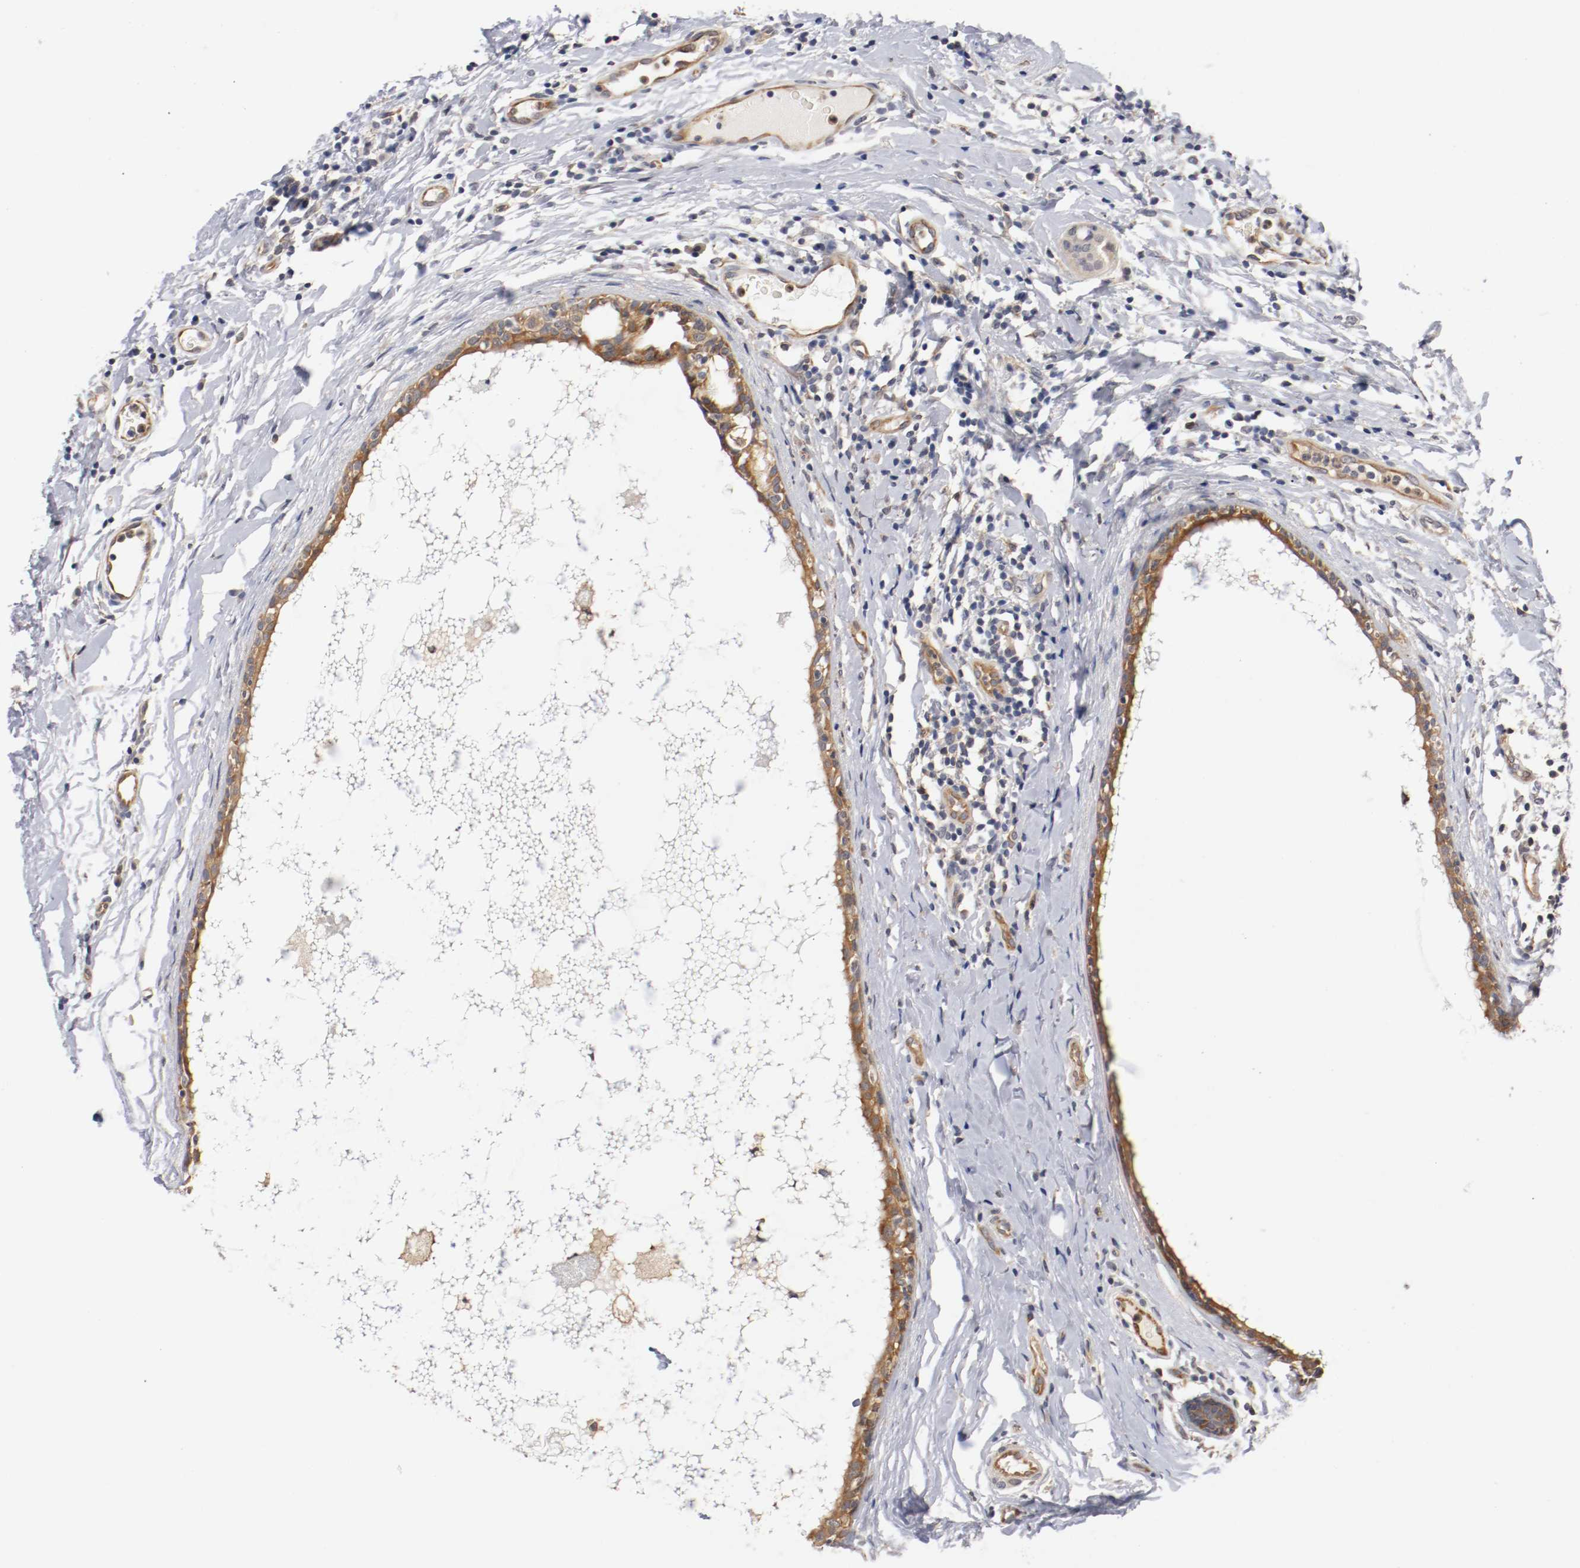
{"staining": {"intensity": "moderate", "quantity": "25%-75%", "location": "cytoplasmic/membranous"}, "tissue": "breast cancer", "cell_type": "Tumor cells", "image_type": "cancer", "snomed": [{"axis": "morphology", "description": "Duct carcinoma"}, {"axis": "topography", "description": "Breast"}], "caption": "Immunohistochemistry (IHC) (DAB (3,3'-diaminobenzidine)) staining of human breast cancer (invasive ductal carcinoma) reveals moderate cytoplasmic/membranous protein expression in about 25%-75% of tumor cells. (Stains: DAB (3,3'-diaminobenzidine) in brown, nuclei in blue, Microscopy: brightfield microscopy at high magnification).", "gene": "RBM23", "patient": {"sex": "female", "age": 40}}